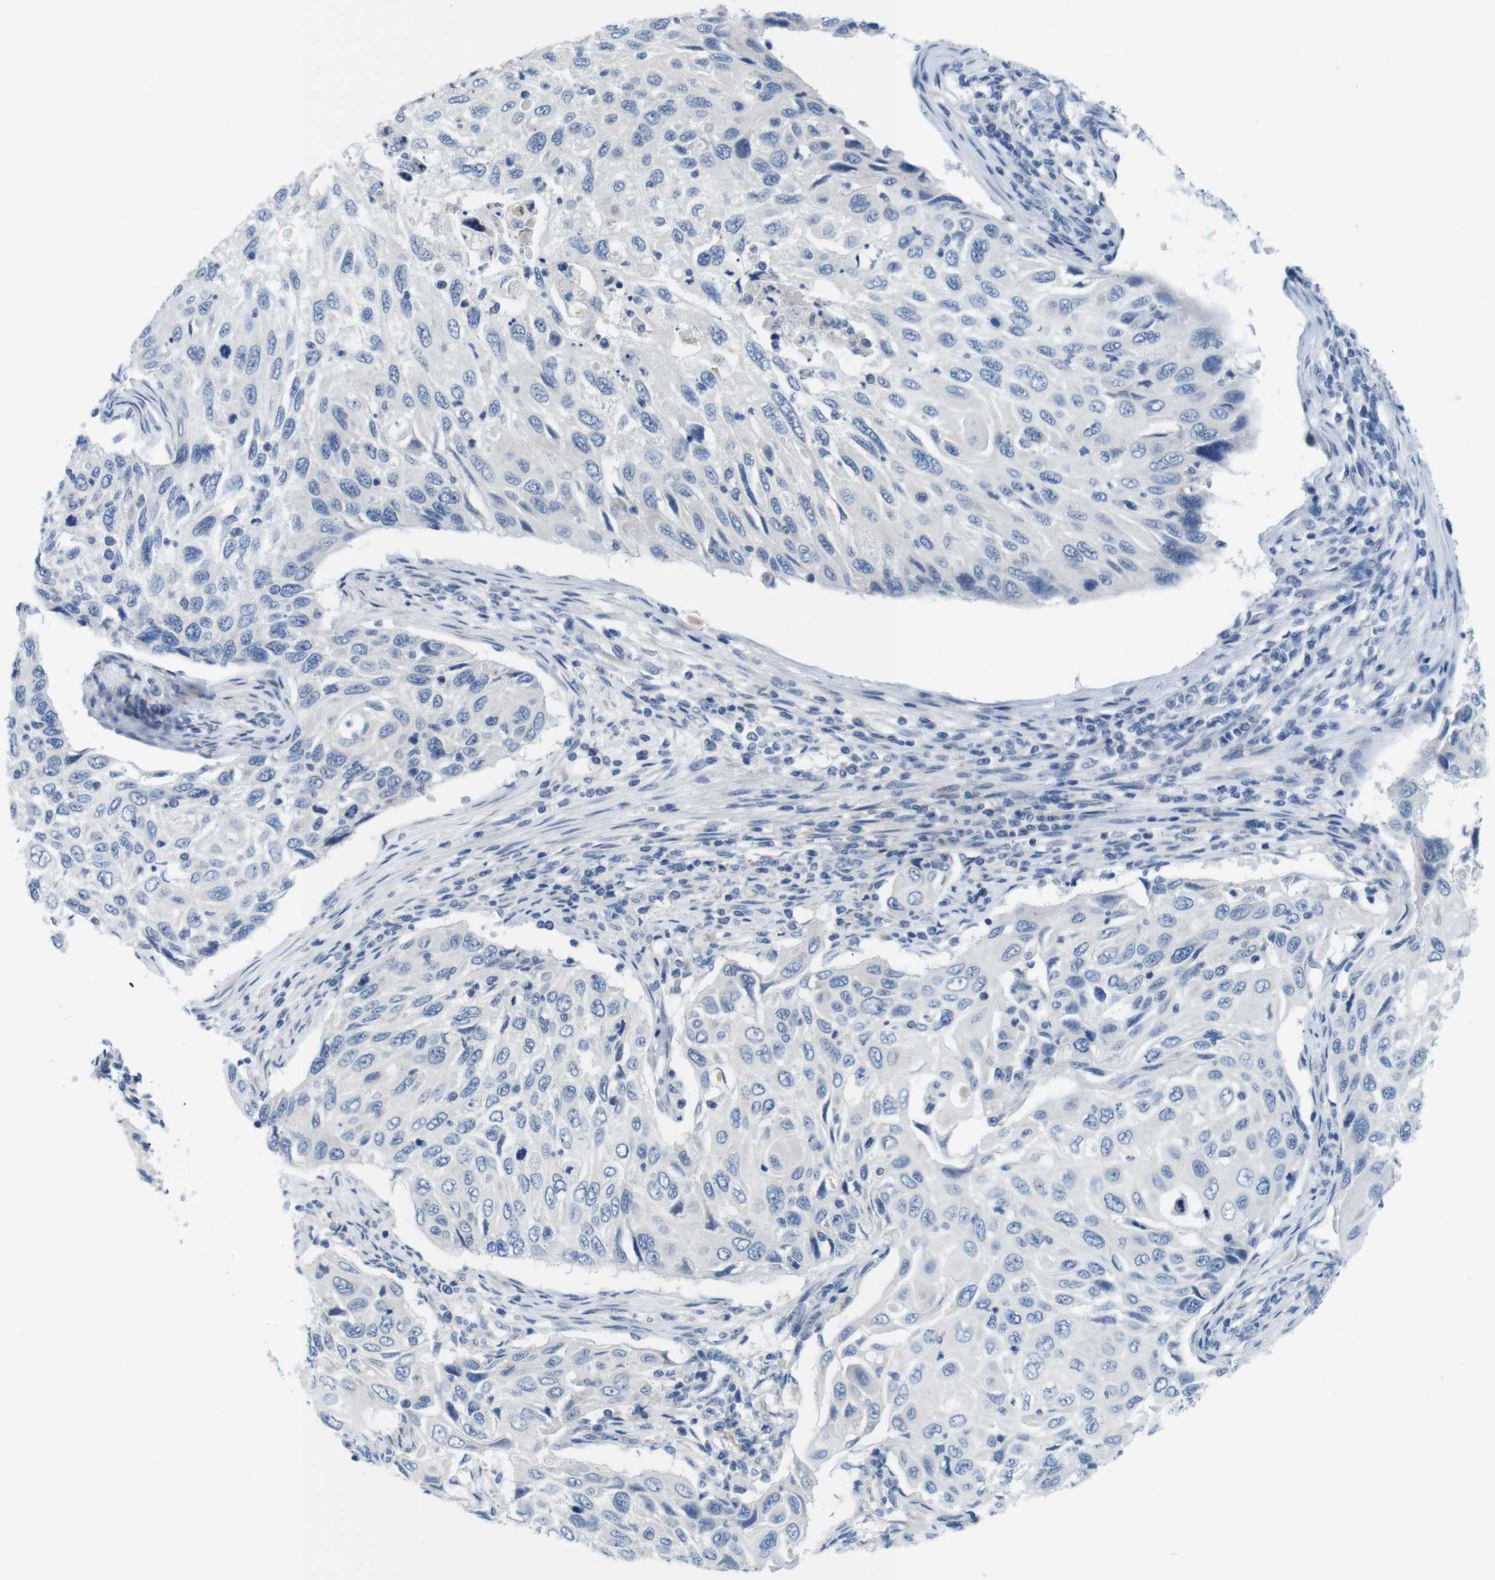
{"staining": {"intensity": "negative", "quantity": "none", "location": "none"}, "tissue": "cervical cancer", "cell_type": "Tumor cells", "image_type": "cancer", "snomed": [{"axis": "morphology", "description": "Squamous cell carcinoma, NOS"}, {"axis": "topography", "description": "Cervix"}], "caption": "Tumor cells are negative for protein expression in human squamous cell carcinoma (cervical). The staining is performed using DAB (3,3'-diaminobenzidine) brown chromogen with nuclei counter-stained in using hematoxylin.", "gene": "GOLGA2", "patient": {"sex": "female", "age": 70}}